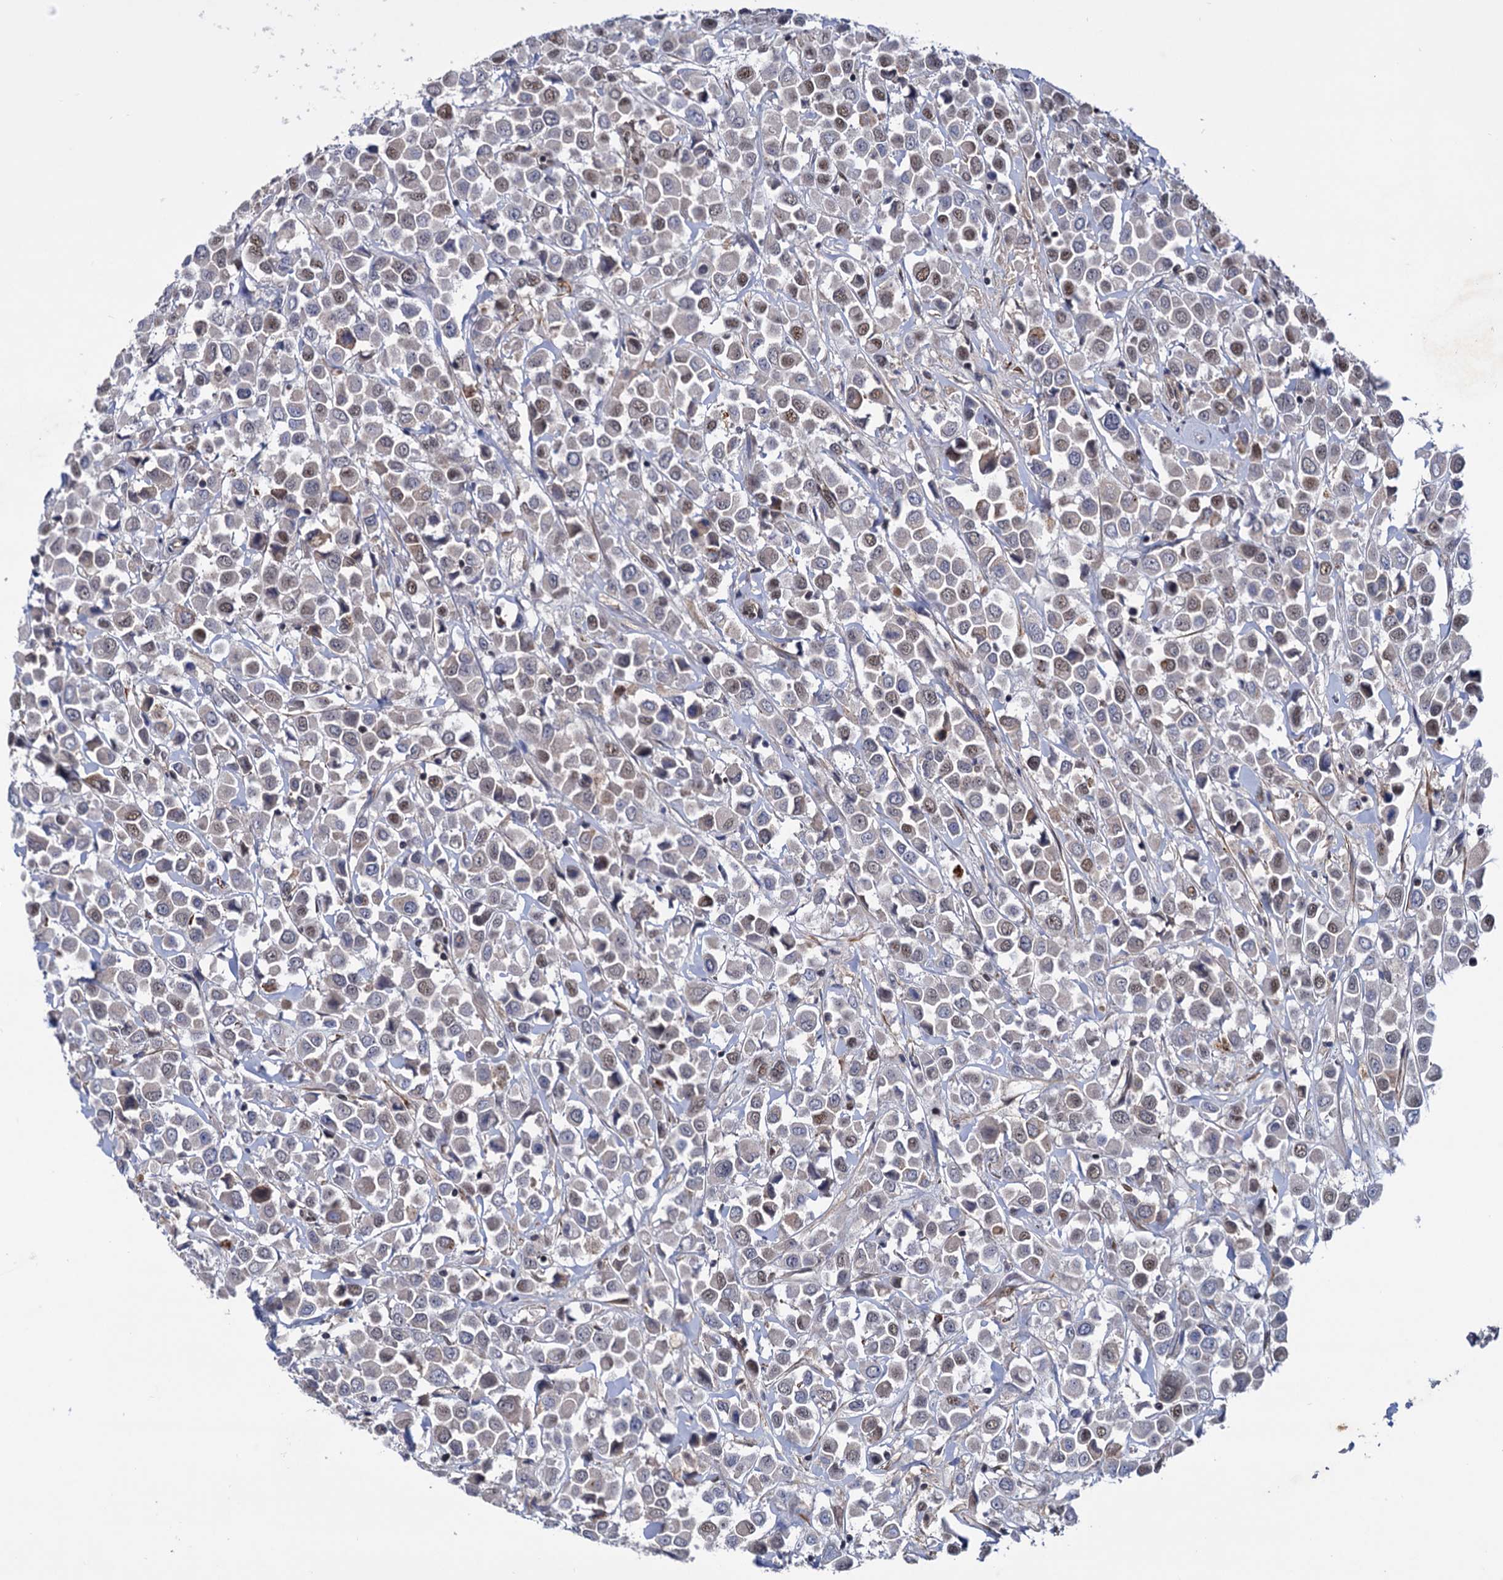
{"staining": {"intensity": "moderate", "quantity": "<25%", "location": "nuclear"}, "tissue": "breast cancer", "cell_type": "Tumor cells", "image_type": "cancer", "snomed": [{"axis": "morphology", "description": "Duct carcinoma"}, {"axis": "topography", "description": "Breast"}], "caption": "A brown stain shows moderate nuclear staining of a protein in human breast cancer tumor cells.", "gene": "TBC1D12", "patient": {"sex": "female", "age": 61}}